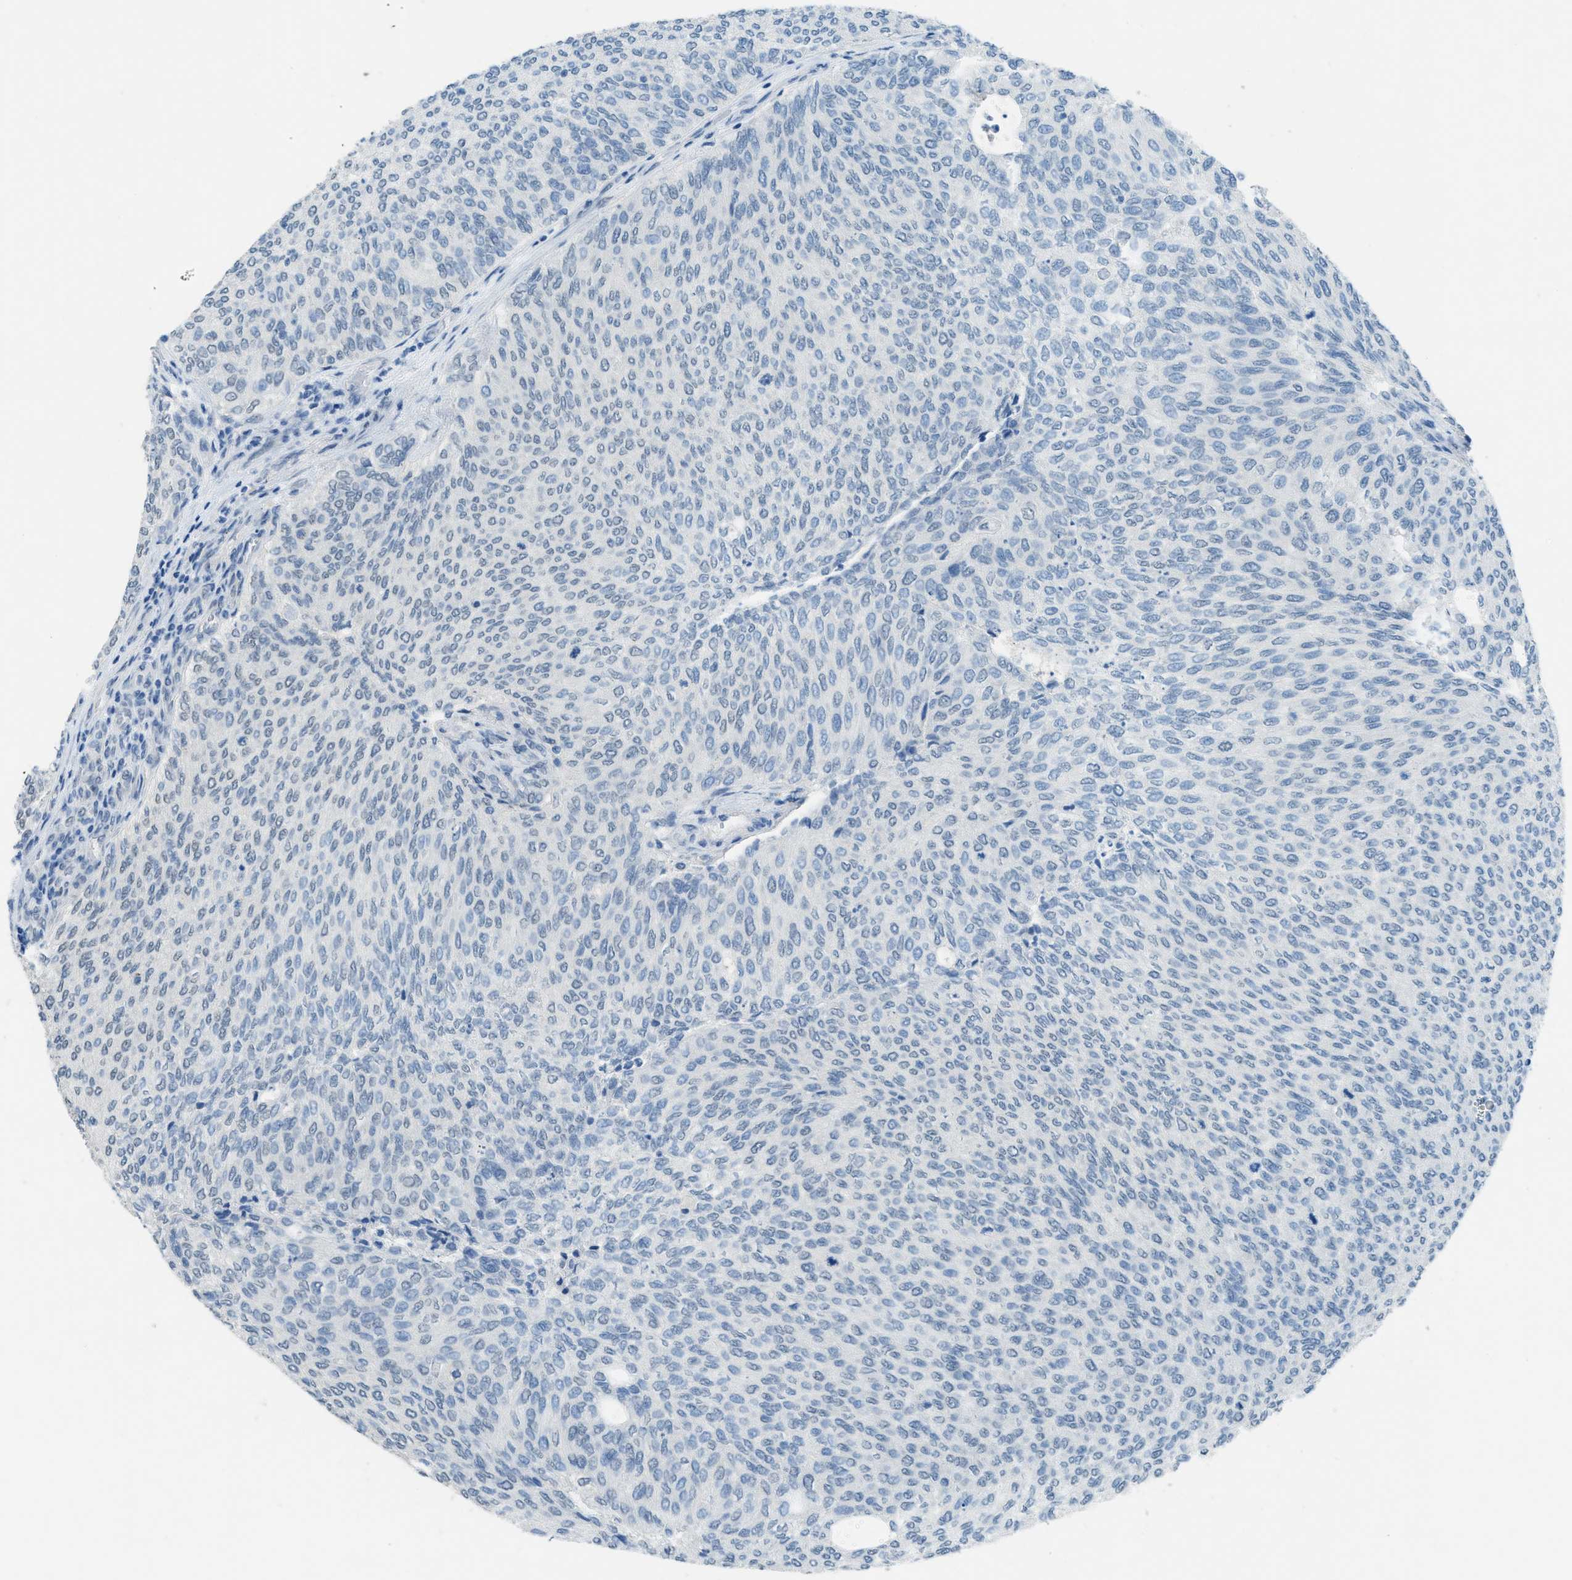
{"staining": {"intensity": "negative", "quantity": "none", "location": "none"}, "tissue": "urothelial cancer", "cell_type": "Tumor cells", "image_type": "cancer", "snomed": [{"axis": "morphology", "description": "Urothelial carcinoma, Low grade"}, {"axis": "topography", "description": "Urinary bladder"}], "caption": "High magnification brightfield microscopy of urothelial carcinoma (low-grade) stained with DAB (3,3'-diaminobenzidine) (brown) and counterstained with hematoxylin (blue): tumor cells show no significant expression.", "gene": "TTC13", "patient": {"sex": "female", "age": 79}}